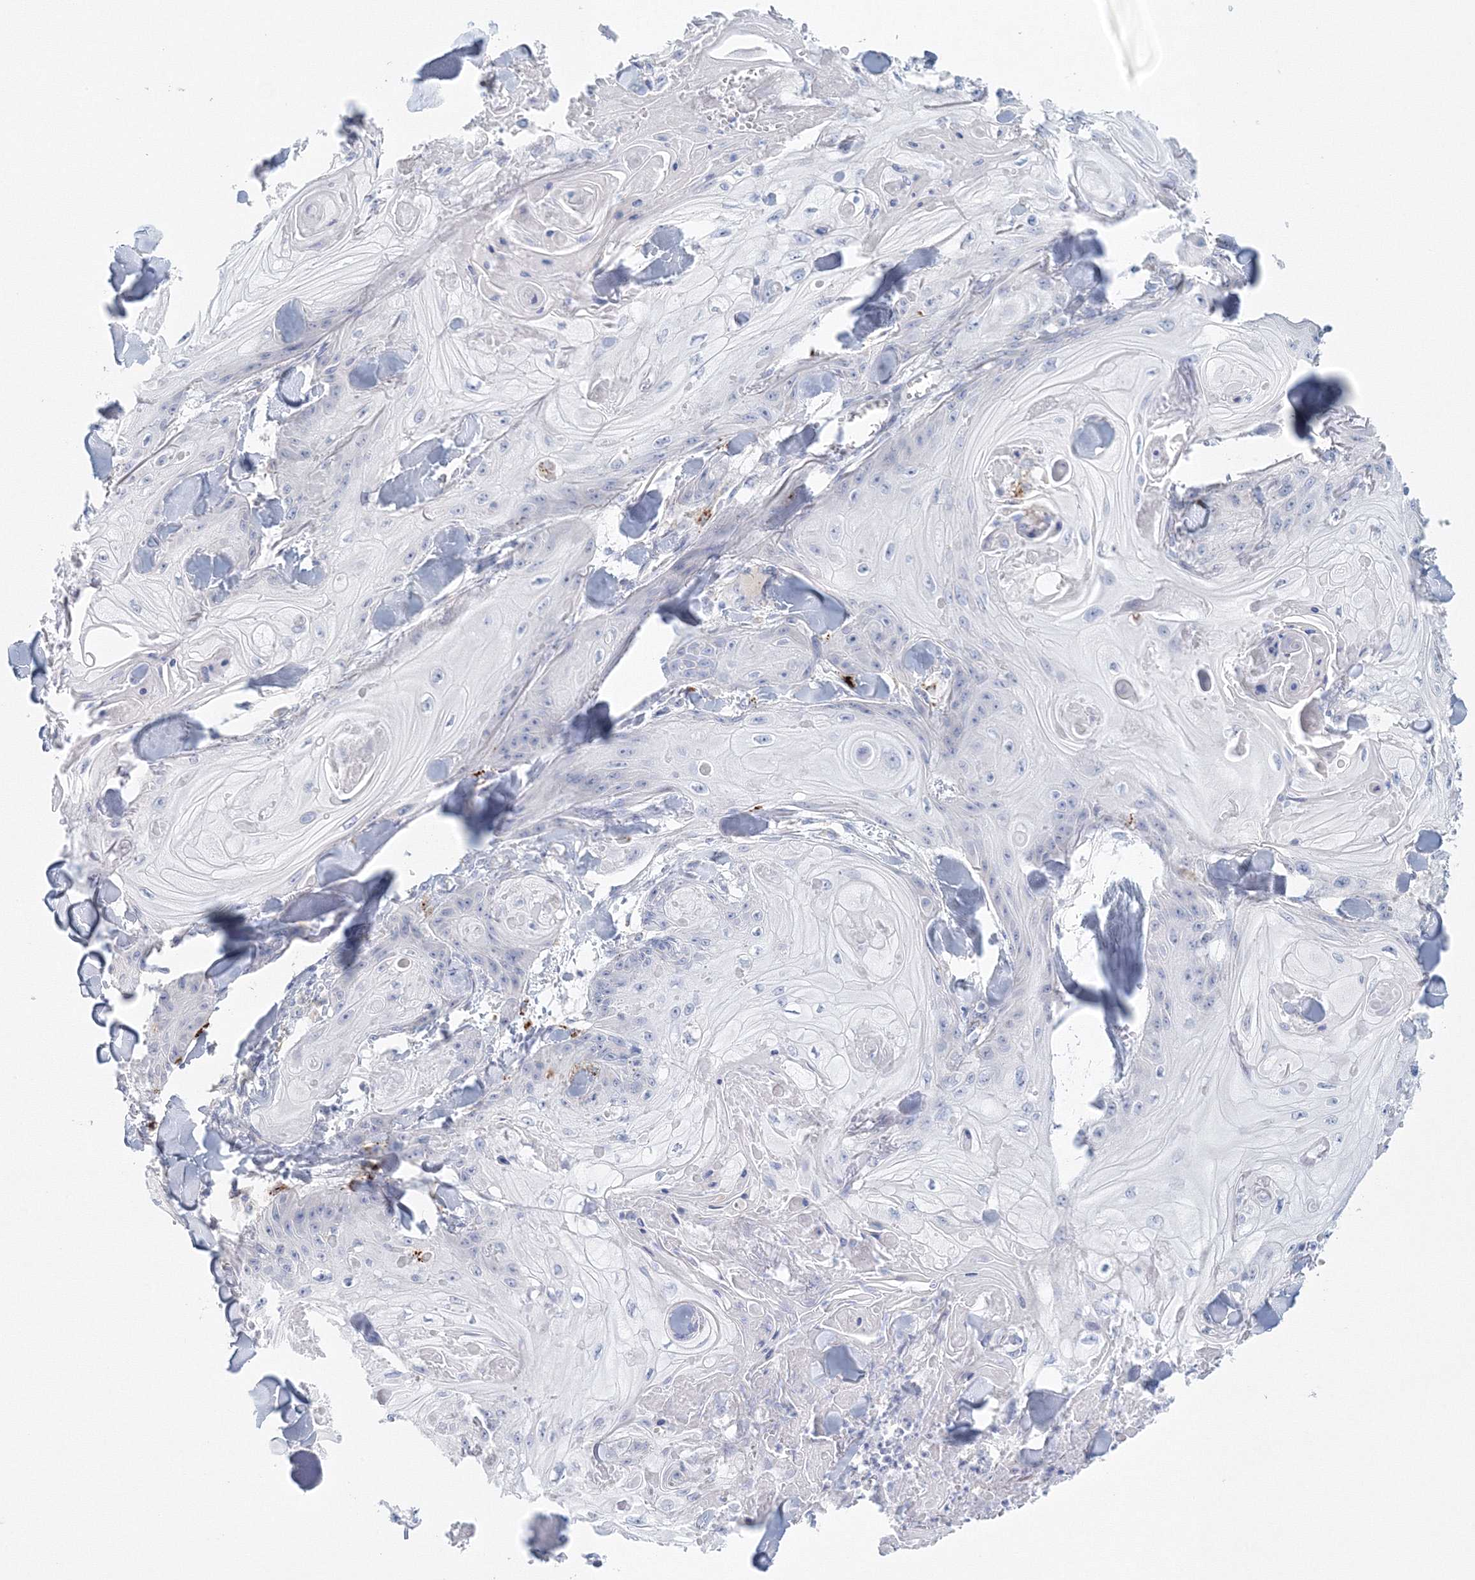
{"staining": {"intensity": "negative", "quantity": "none", "location": "none"}, "tissue": "skin cancer", "cell_type": "Tumor cells", "image_type": "cancer", "snomed": [{"axis": "morphology", "description": "Squamous cell carcinoma, NOS"}, {"axis": "topography", "description": "Skin"}], "caption": "This is an immunohistochemistry (IHC) histopathology image of skin squamous cell carcinoma. There is no staining in tumor cells.", "gene": "VSIG1", "patient": {"sex": "male", "age": 74}}